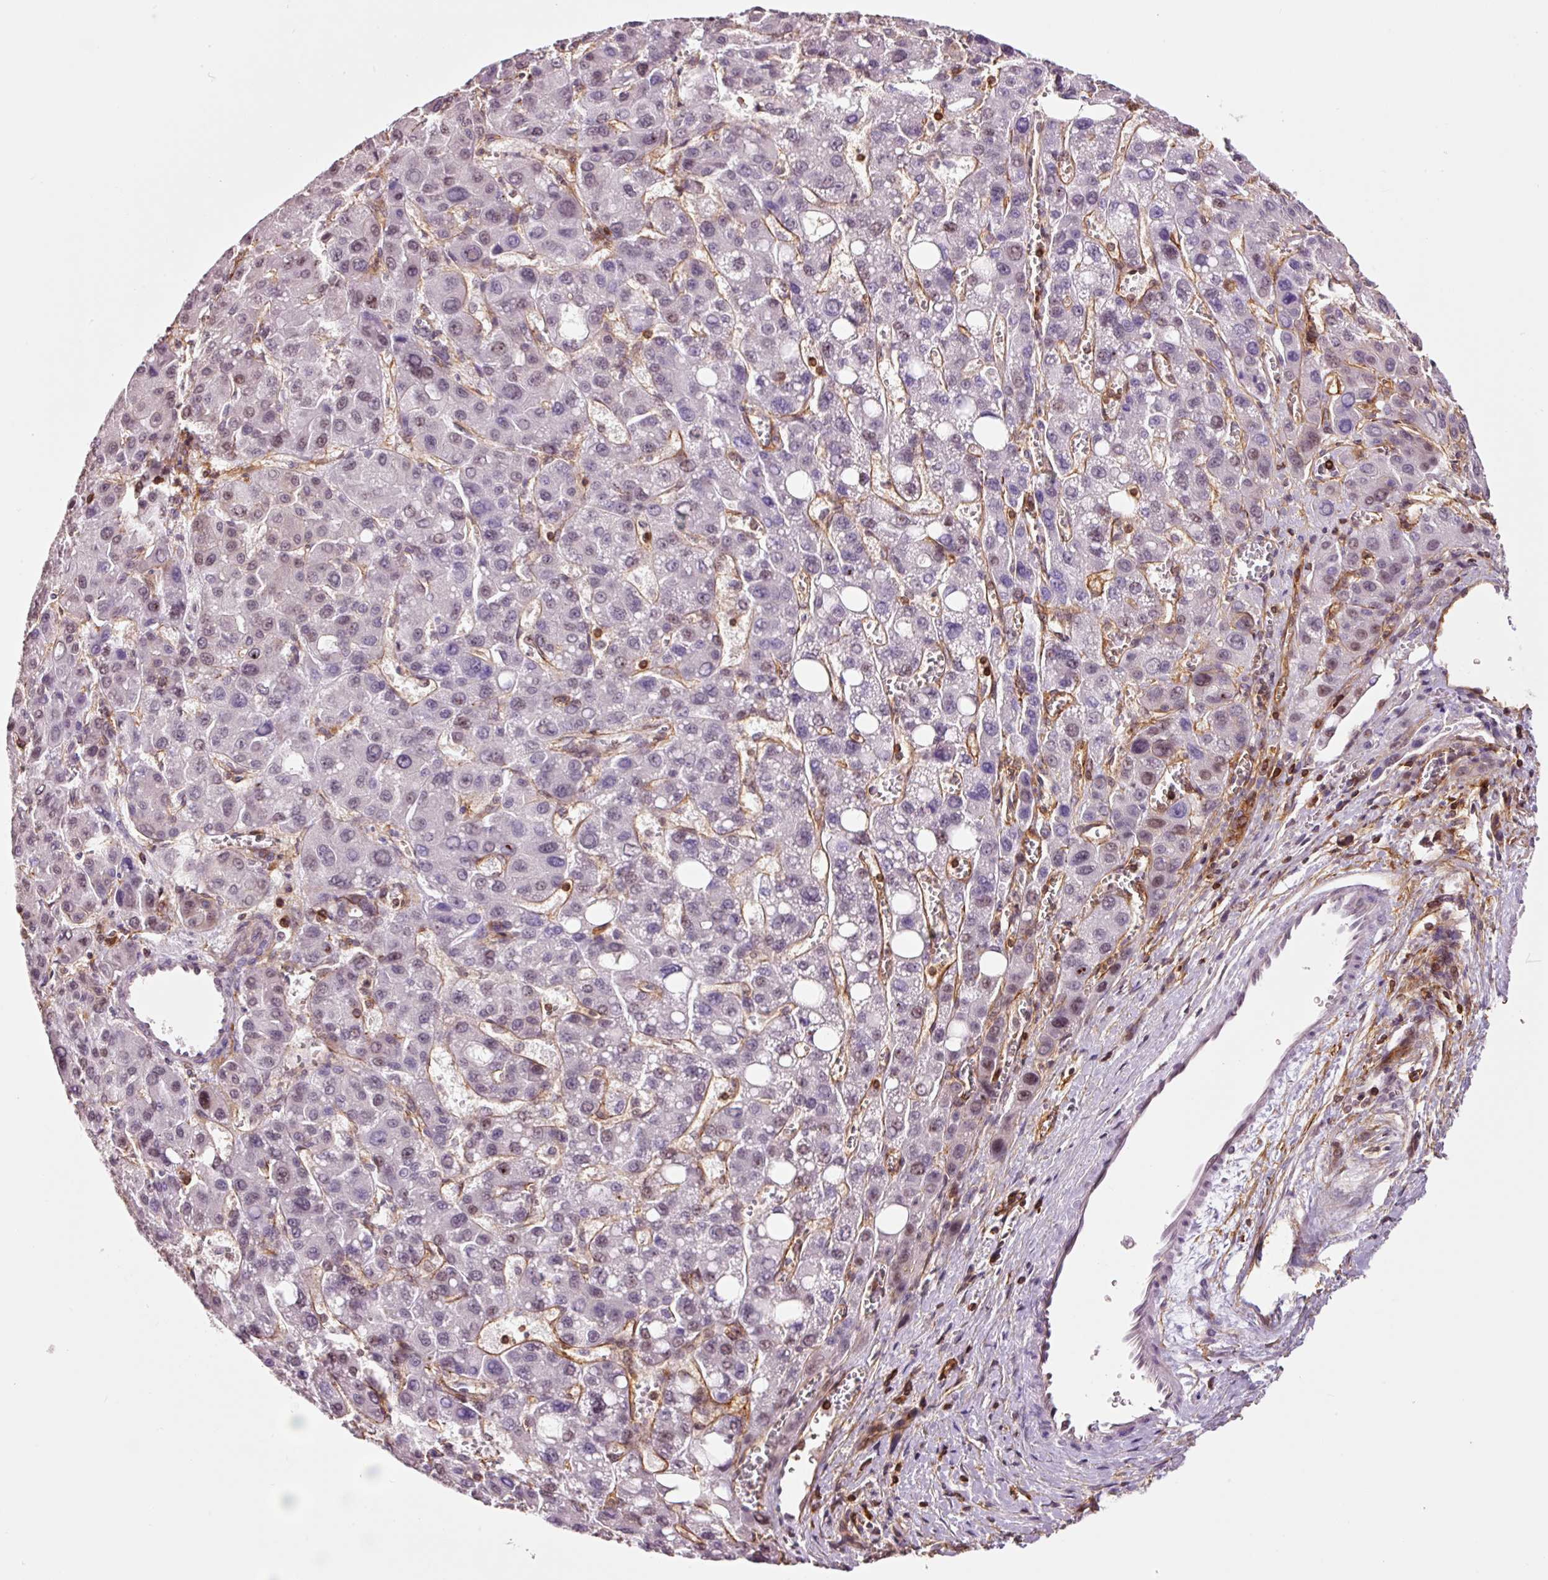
{"staining": {"intensity": "weak", "quantity": "25%-75%", "location": "nuclear"}, "tissue": "liver cancer", "cell_type": "Tumor cells", "image_type": "cancer", "snomed": [{"axis": "morphology", "description": "Carcinoma, Hepatocellular, NOS"}, {"axis": "topography", "description": "Liver"}], "caption": "Hepatocellular carcinoma (liver) was stained to show a protein in brown. There is low levels of weak nuclear positivity in about 25%-75% of tumor cells. The staining was performed using DAB, with brown indicating positive protein expression. Nuclei are stained blue with hematoxylin.", "gene": "ADD3", "patient": {"sex": "male", "age": 55}}